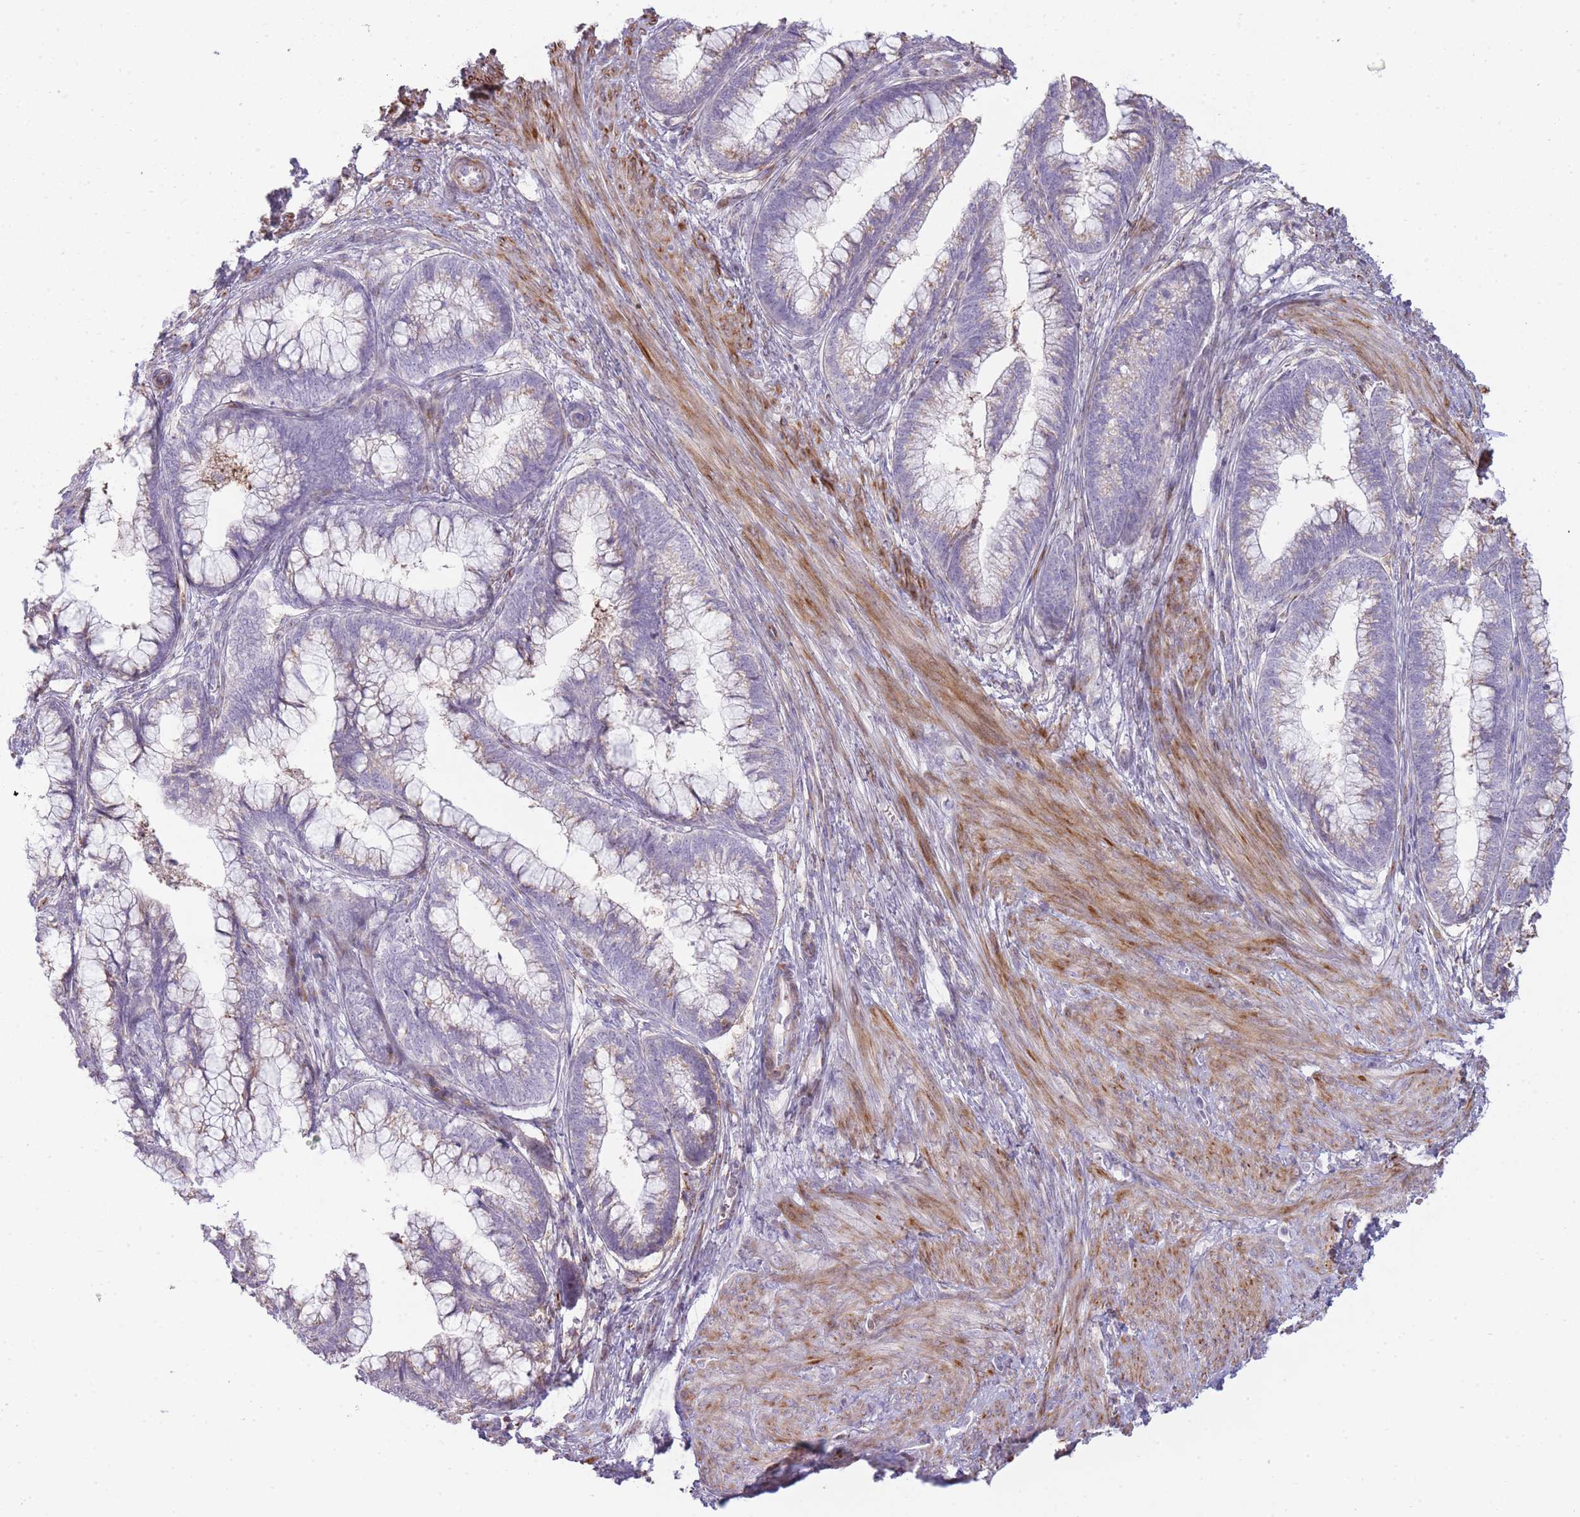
{"staining": {"intensity": "negative", "quantity": "none", "location": "none"}, "tissue": "cervical cancer", "cell_type": "Tumor cells", "image_type": "cancer", "snomed": [{"axis": "morphology", "description": "Adenocarcinoma, NOS"}, {"axis": "topography", "description": "Cervix"}], "caption": "Tumor cells are negative for brown protein staining in cervical cancer (adenocarcinoma).", "gene": "PPP3R2", "patient": {"sex": "female", "age": 44}}